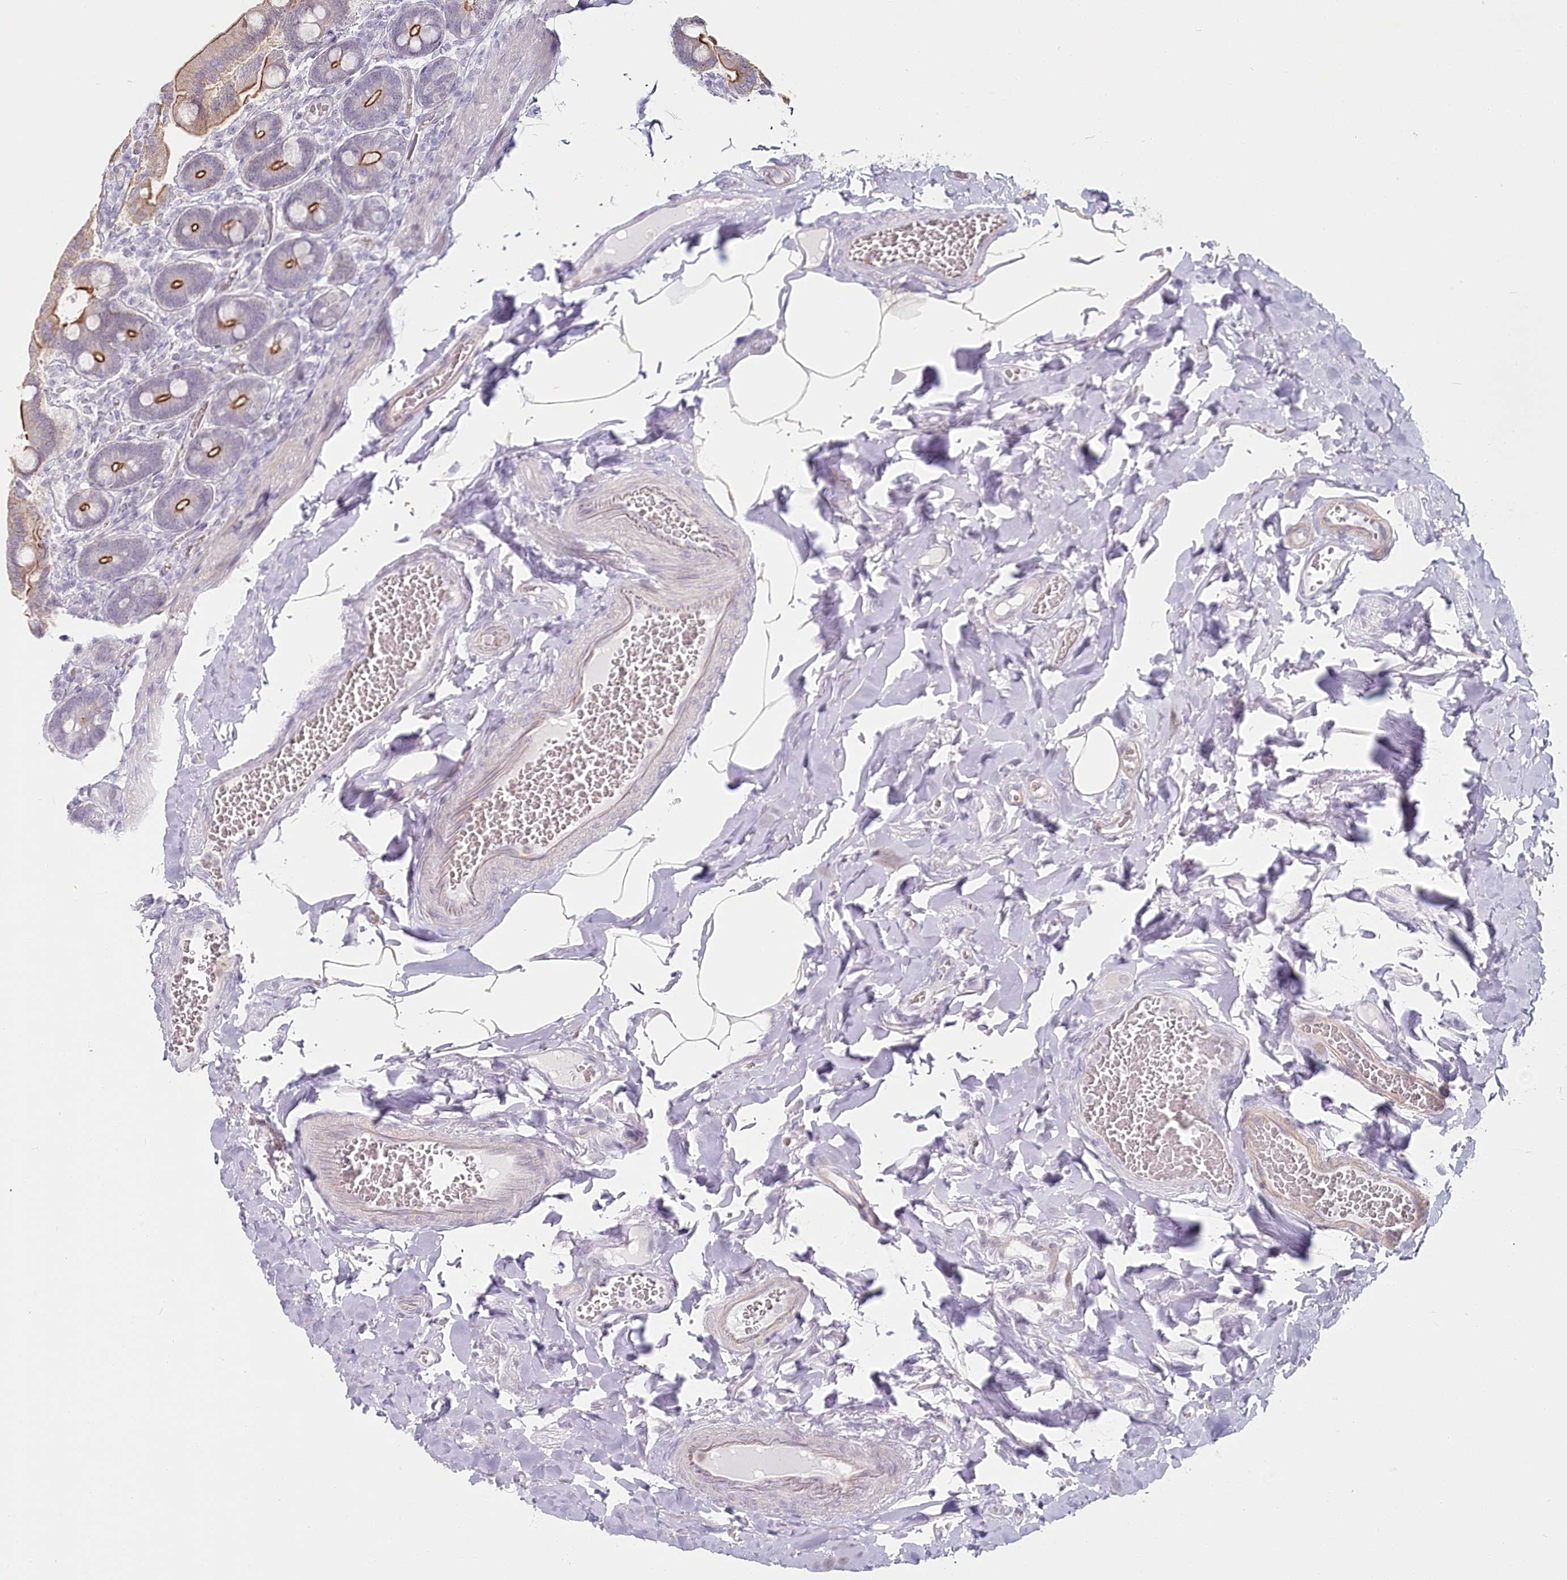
{"staining": {"intensity": "strong", "quantity": "25%-75%", "location": "cytoplasmic/membranous"}, "tissue": "duodenum", "cell_type": "Glandular cells", "image_type": "normal", "snomed": [{"axis": "morphology", "description": "Normal tissue, NOS"}, {"axis": "topography", "description": "Duodenum"}], "caption": "Immunohistochemistry (DAB (3,3'-diaminobenzidine)) staining of normal duodenum demonstrates strong cytoplasmic/membranous protein expression in approximately 25%-75% of glandular cells. Nuclei are stained in blue.", "gene": "ABHD8", "patient": {"sex": "female", "age": 62}}